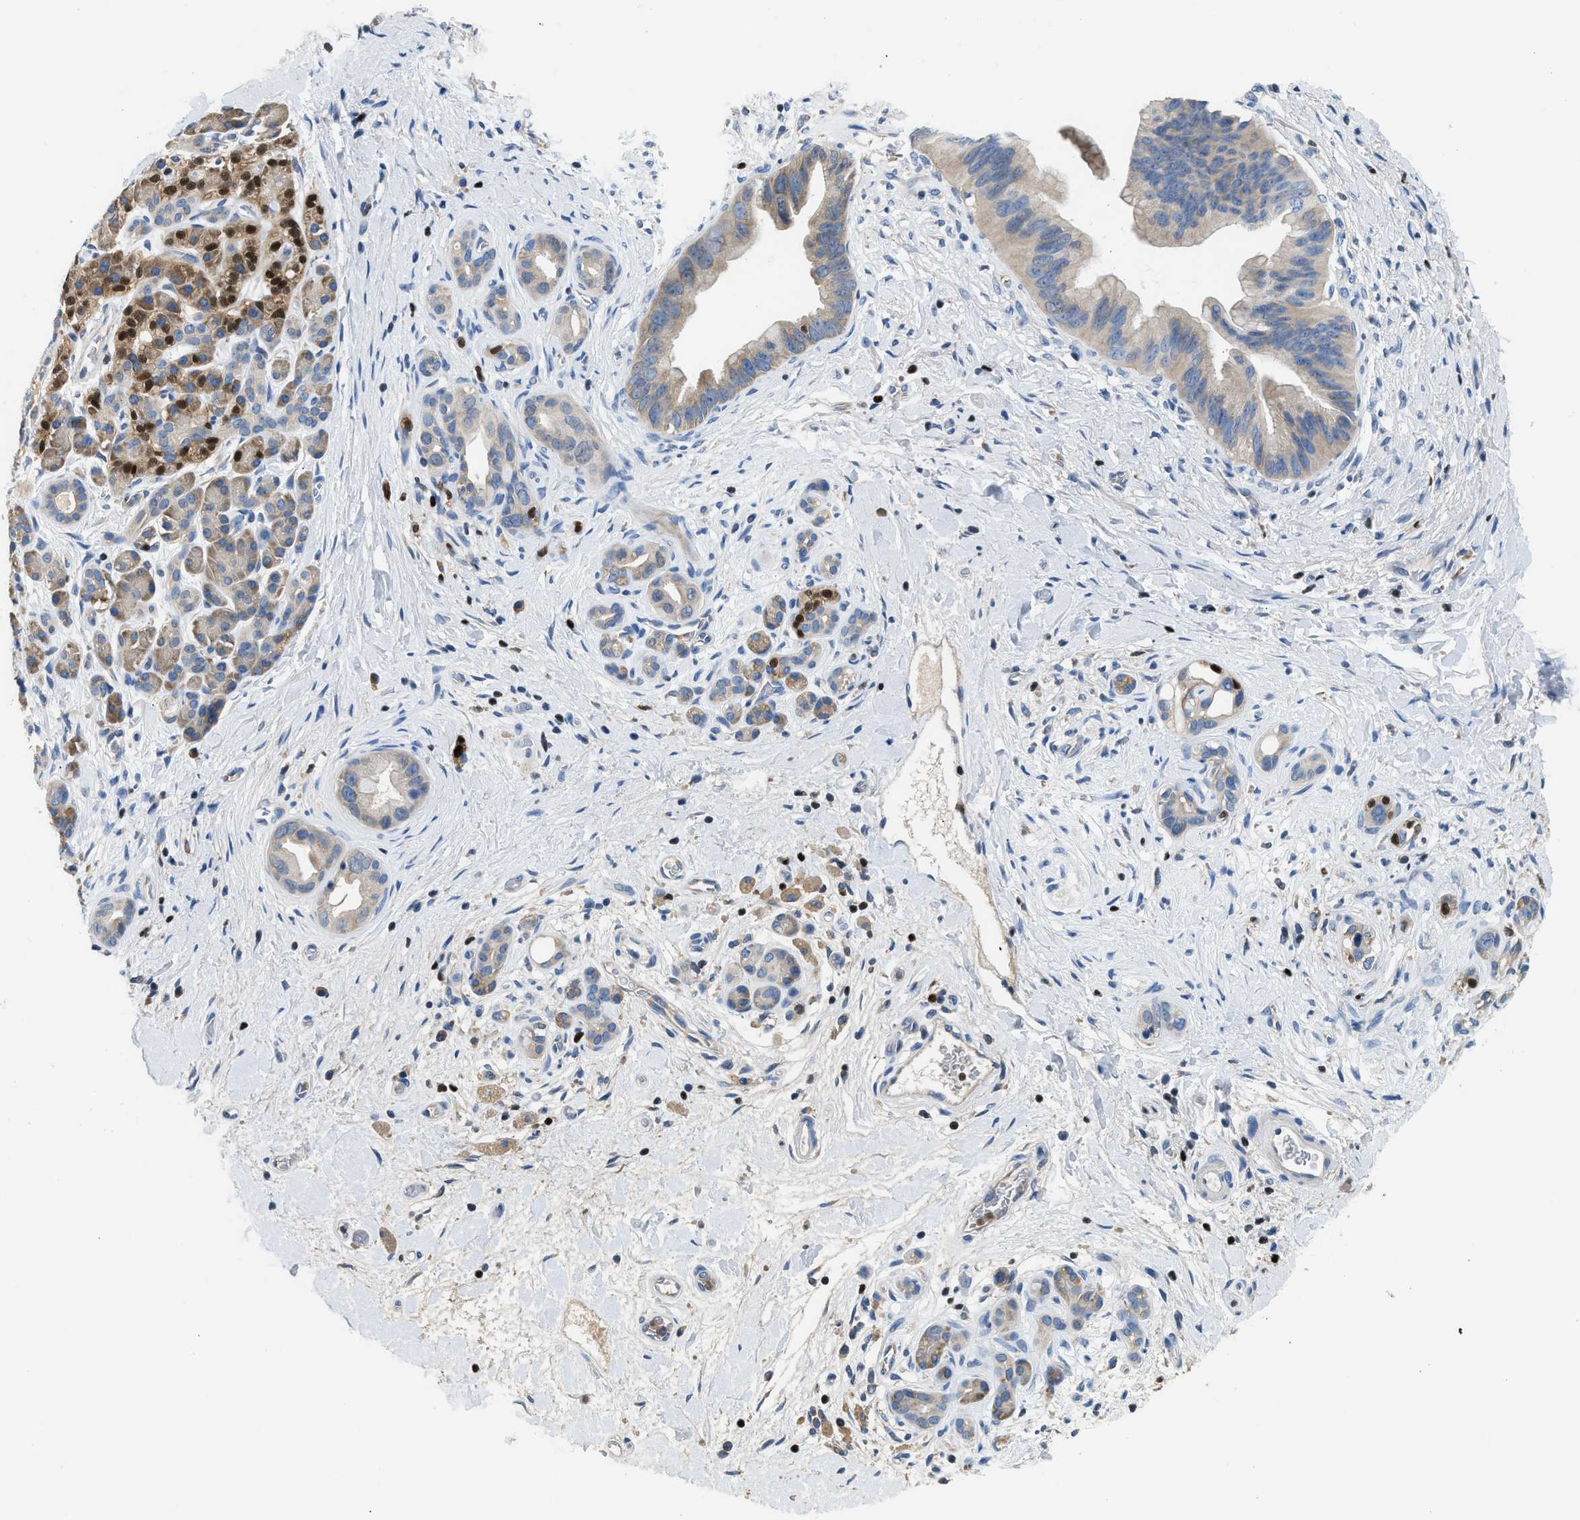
{"staining": {"intensity": "weak", "quantity": "25%-75%", "location": "cytoplasmic/membranous"}, "tissue": "pancreatic cancer", "cell_type": "Tumor cells", "image_type": "cancer", "snomed": [{"axis": "morphology", "description": "Adenocarcinoma, NOS"}, {"axis": "topography", "description": "Pancreas"}], "caption": "A high-resolution image shows immunohistochemistry staining of pancreatic adenocarcinoma, which displays weak cytoplasmic/membranous positivity in approximately 25%-75% of tumor cells.", "gene": "TOX", "patient": {"sex": "male", "age": 55}}